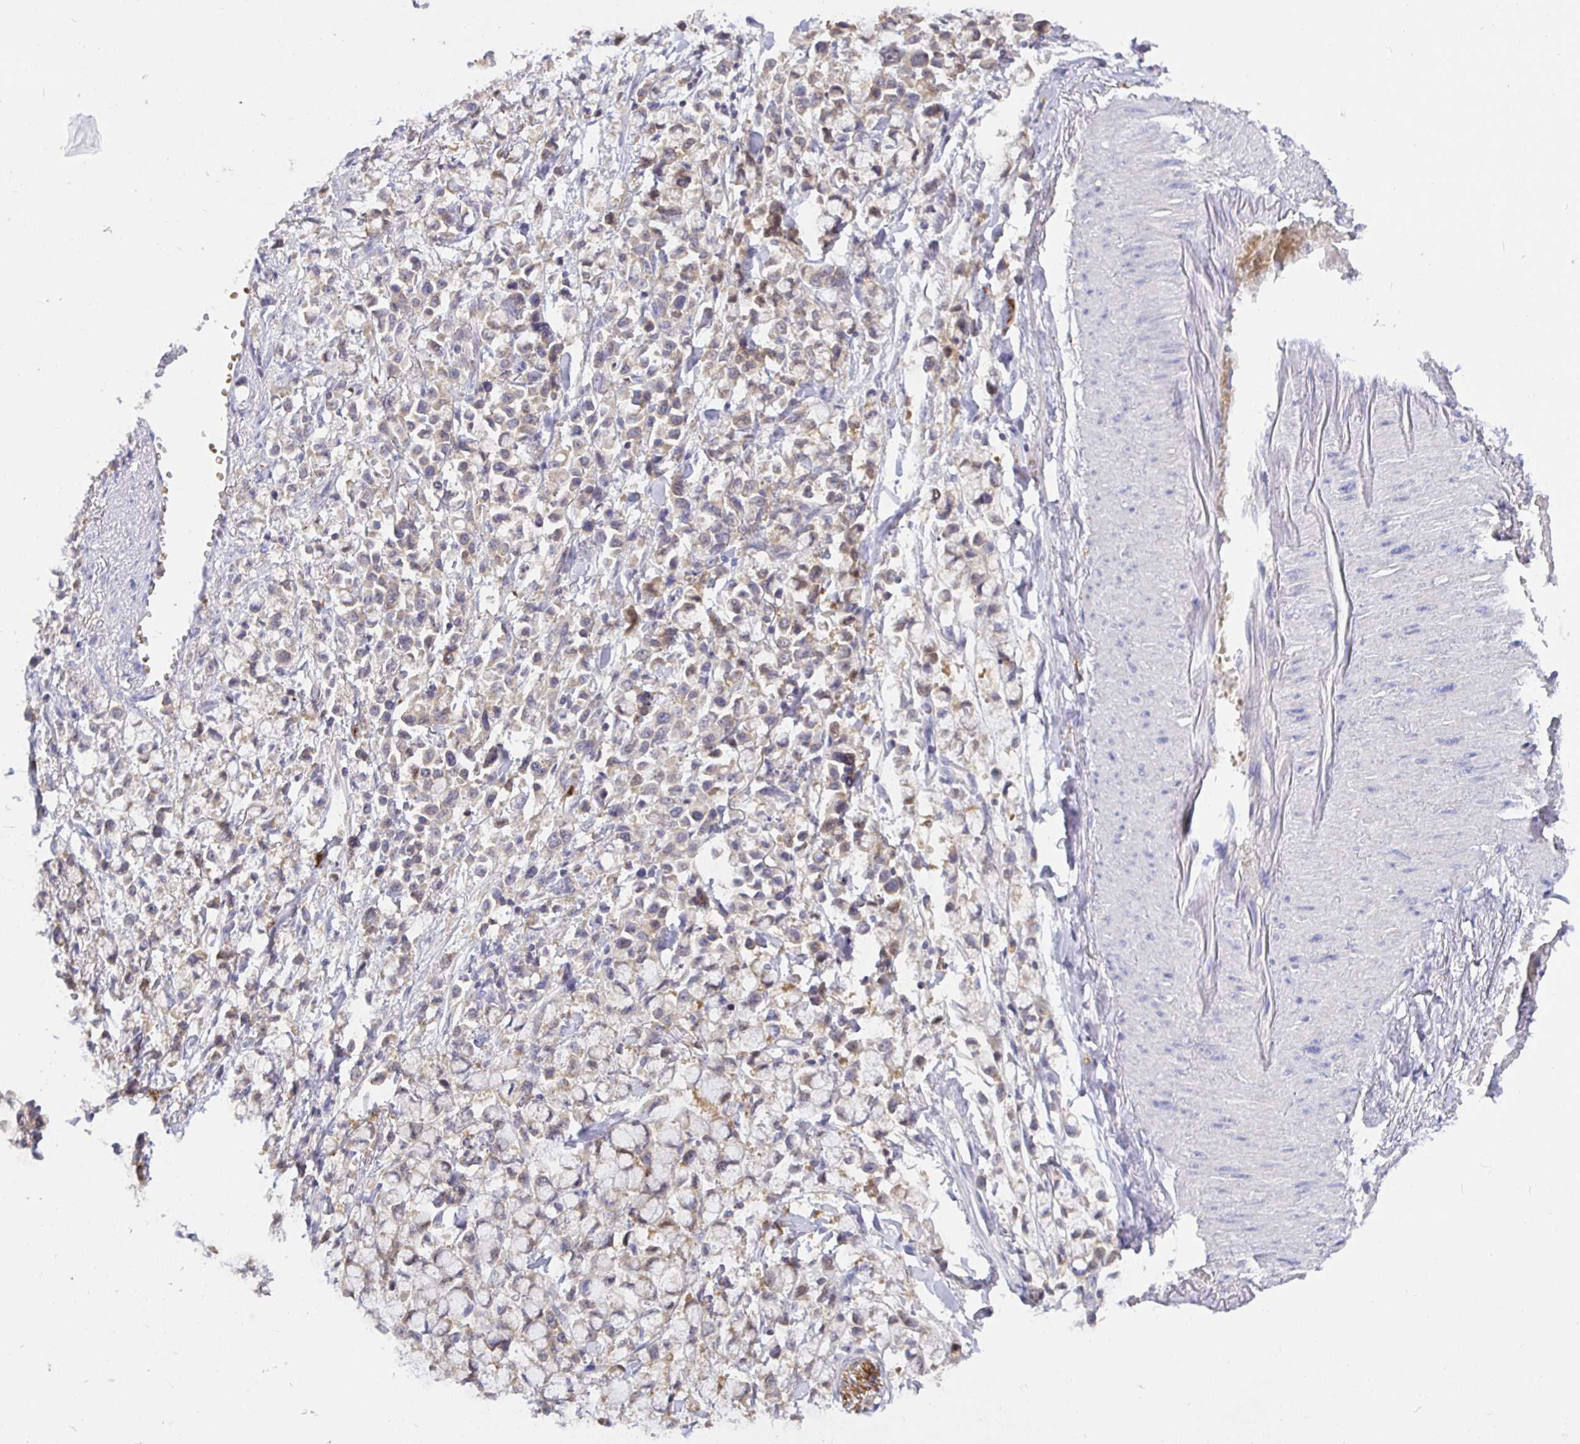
{"staining": {"intensity": "weak", "quantity": "<25%", "location": "cytoplasmic/membranous"}, "tissue": "stomach cancer", "cell_type": "Tumor cells", "image_type": "cancer", "snomed": [{"axis": "morphology", "description": "Adenocarcinoma, NOS"}, {"axis": "topography", "description": "Stomach"}], "caption": "There is no significant expression in tumor cells of stomach cancer (adenocarcinoma). (DAB immunohistochemistry (IHC) visualized using brightfield microscopy, high magnification).", "gene": "KIF21A", "patient": {"sex": "female", "age": 81}}